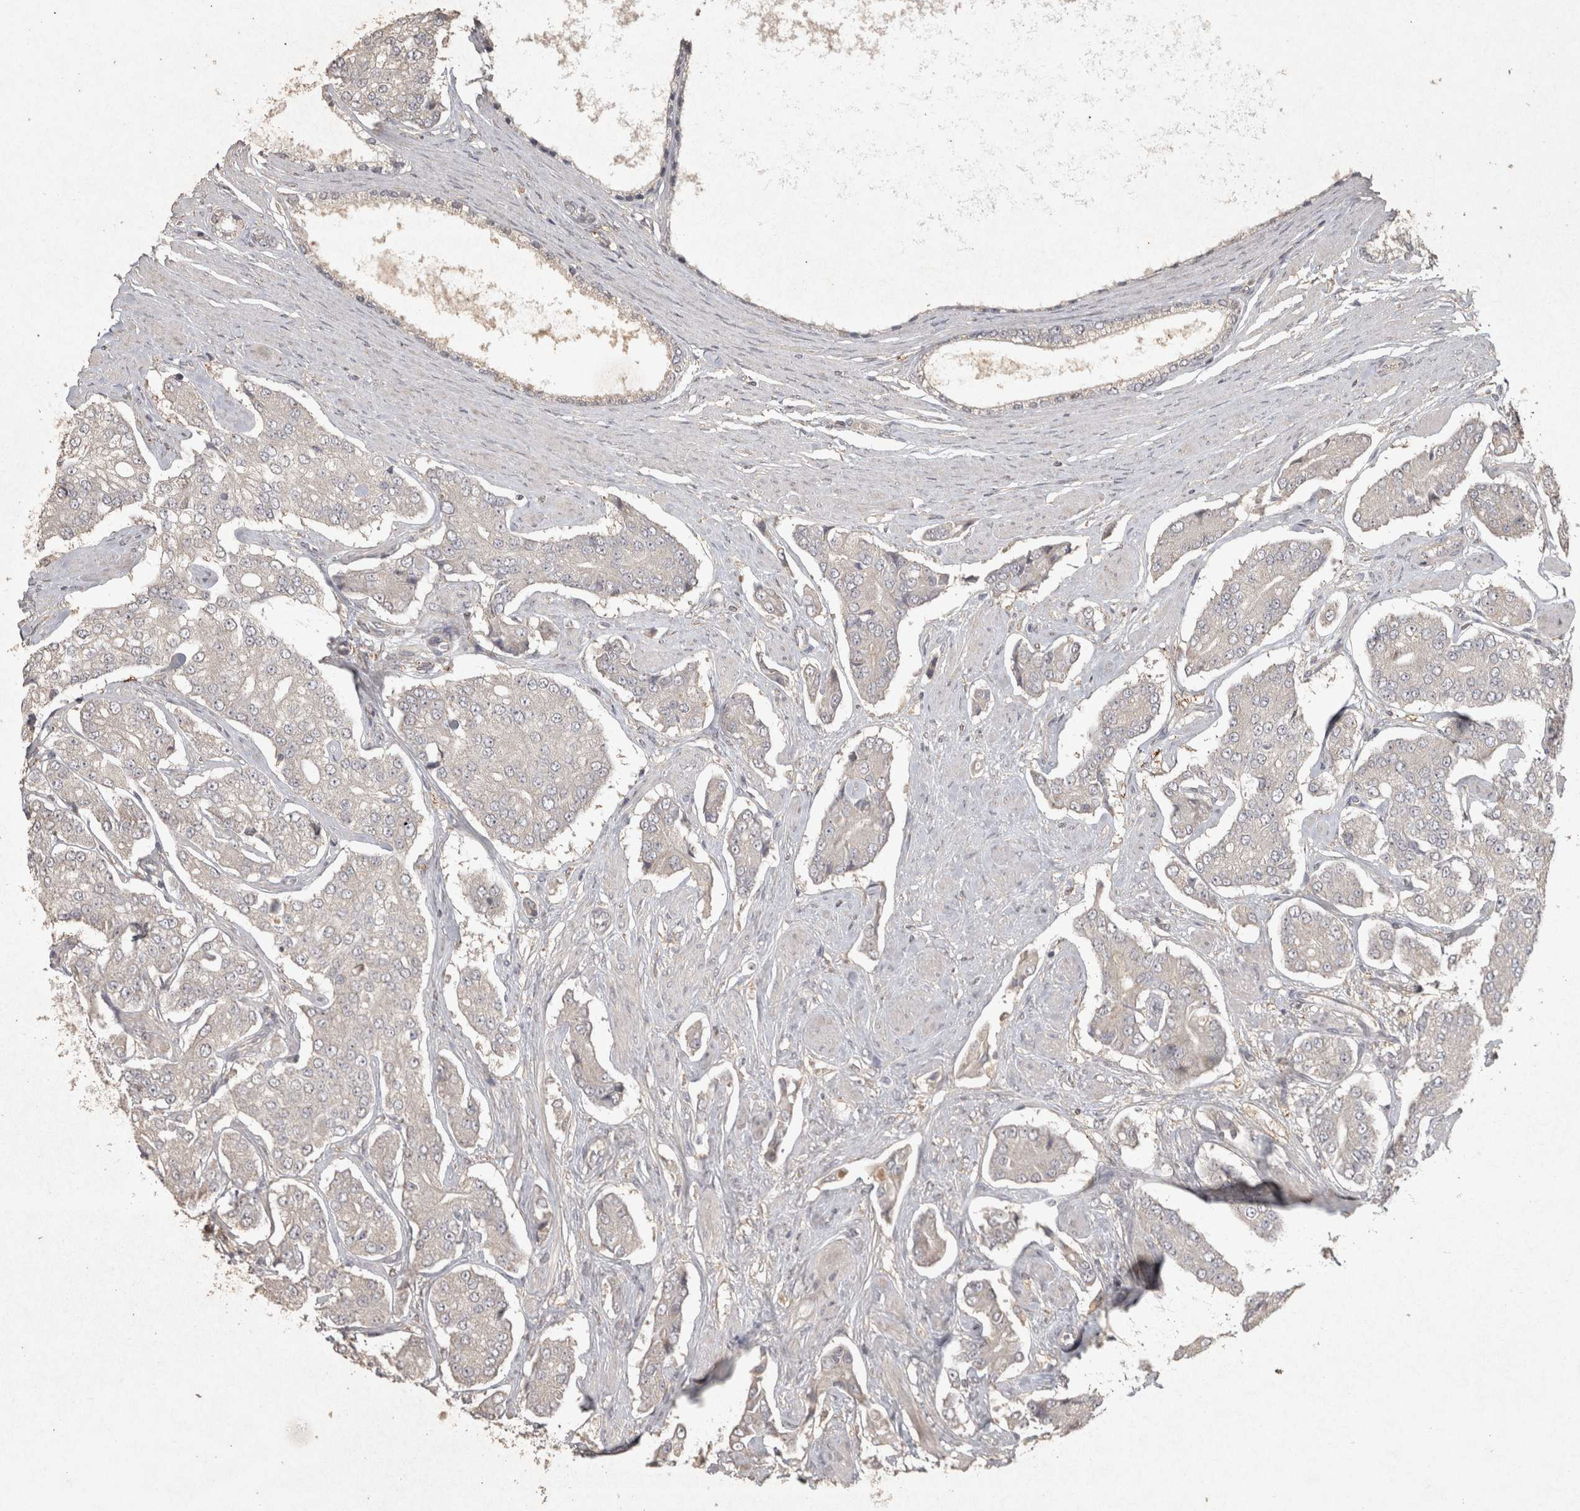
{"staining": {"intensity": "weak", "quantity": "25%-75%", "location": "cytoplasmic/membranous"}, "tissue": "prostate cancer", "cell_type": "Tumor cells", "image_type": "cancer", "snomed": [{"axis": "morphology", "description": "Adenocarcinoma, High grade"}, {"axis": "topography", "description": "Prostate"}], "caption": "About 25%-75% of tumor cells in prostate high-grade adenocarcinoma reveal weak cytoplasmic/membranous protein staining as visualized by brown immunohistochemical staining.", "gene": "OSTN", "patient": {"sex": "male", "age": 71}}